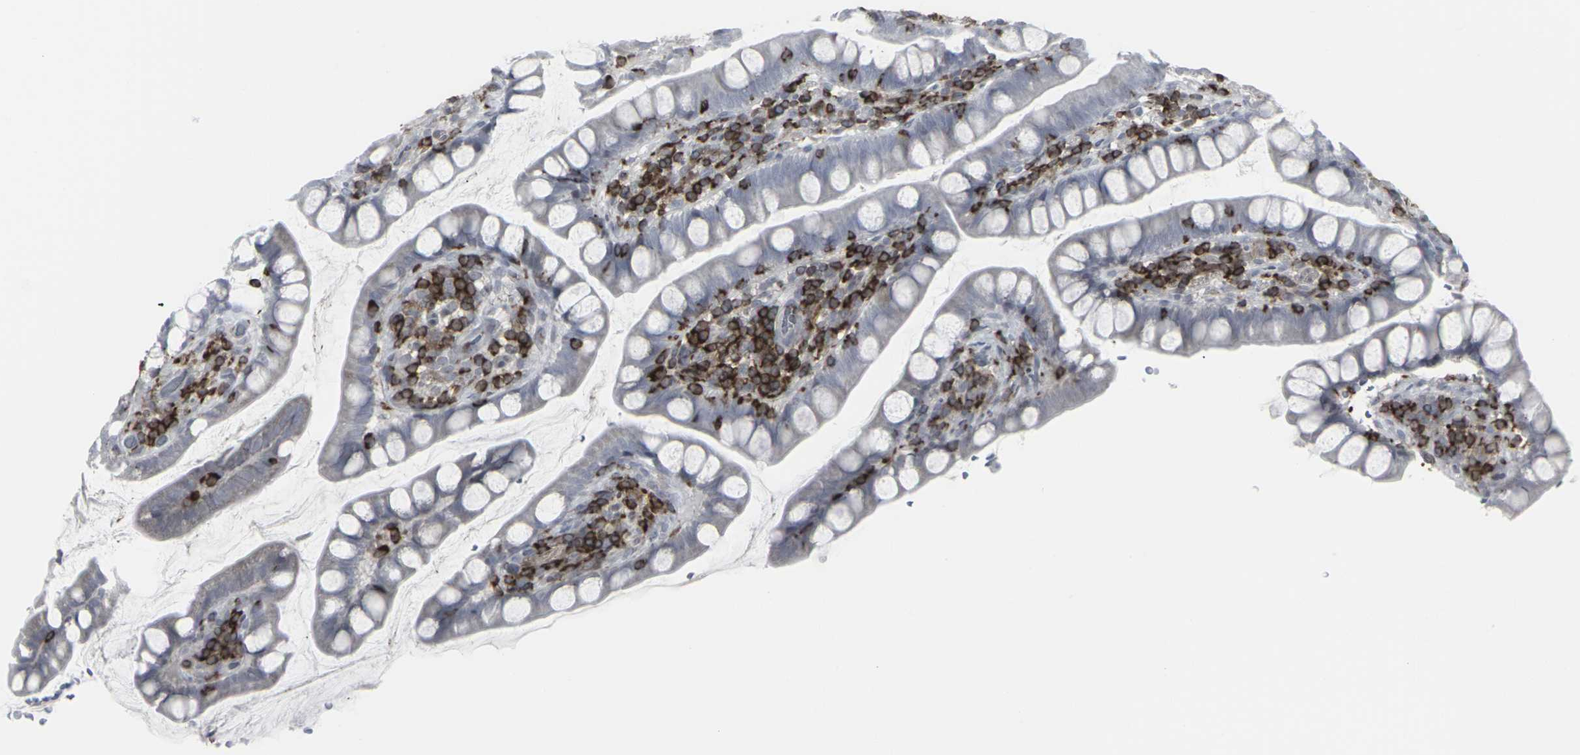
{"staining": {"intensity": "weak", "quantity": "<25%", "location": "cytoplasmic/membranous"}, "tissue": "small intestine", "cell_type": "Glandular cells", "image_type": "normal", "snomed": [{"axis": "morphology", "description": "Normal tissue, NOS"}, {"axis": "topography", "description": "Small intestine"}], "caption": "Glandular cells are negative for brown protein staining in unremarkable small intestine. (DAB (3,3'-diaminobenzidine) immunohistochemistry (IHC) with hematoxylin counter stain).", "gene": "APOBEC2", "patient": {"sex": "female", "age": 84}}